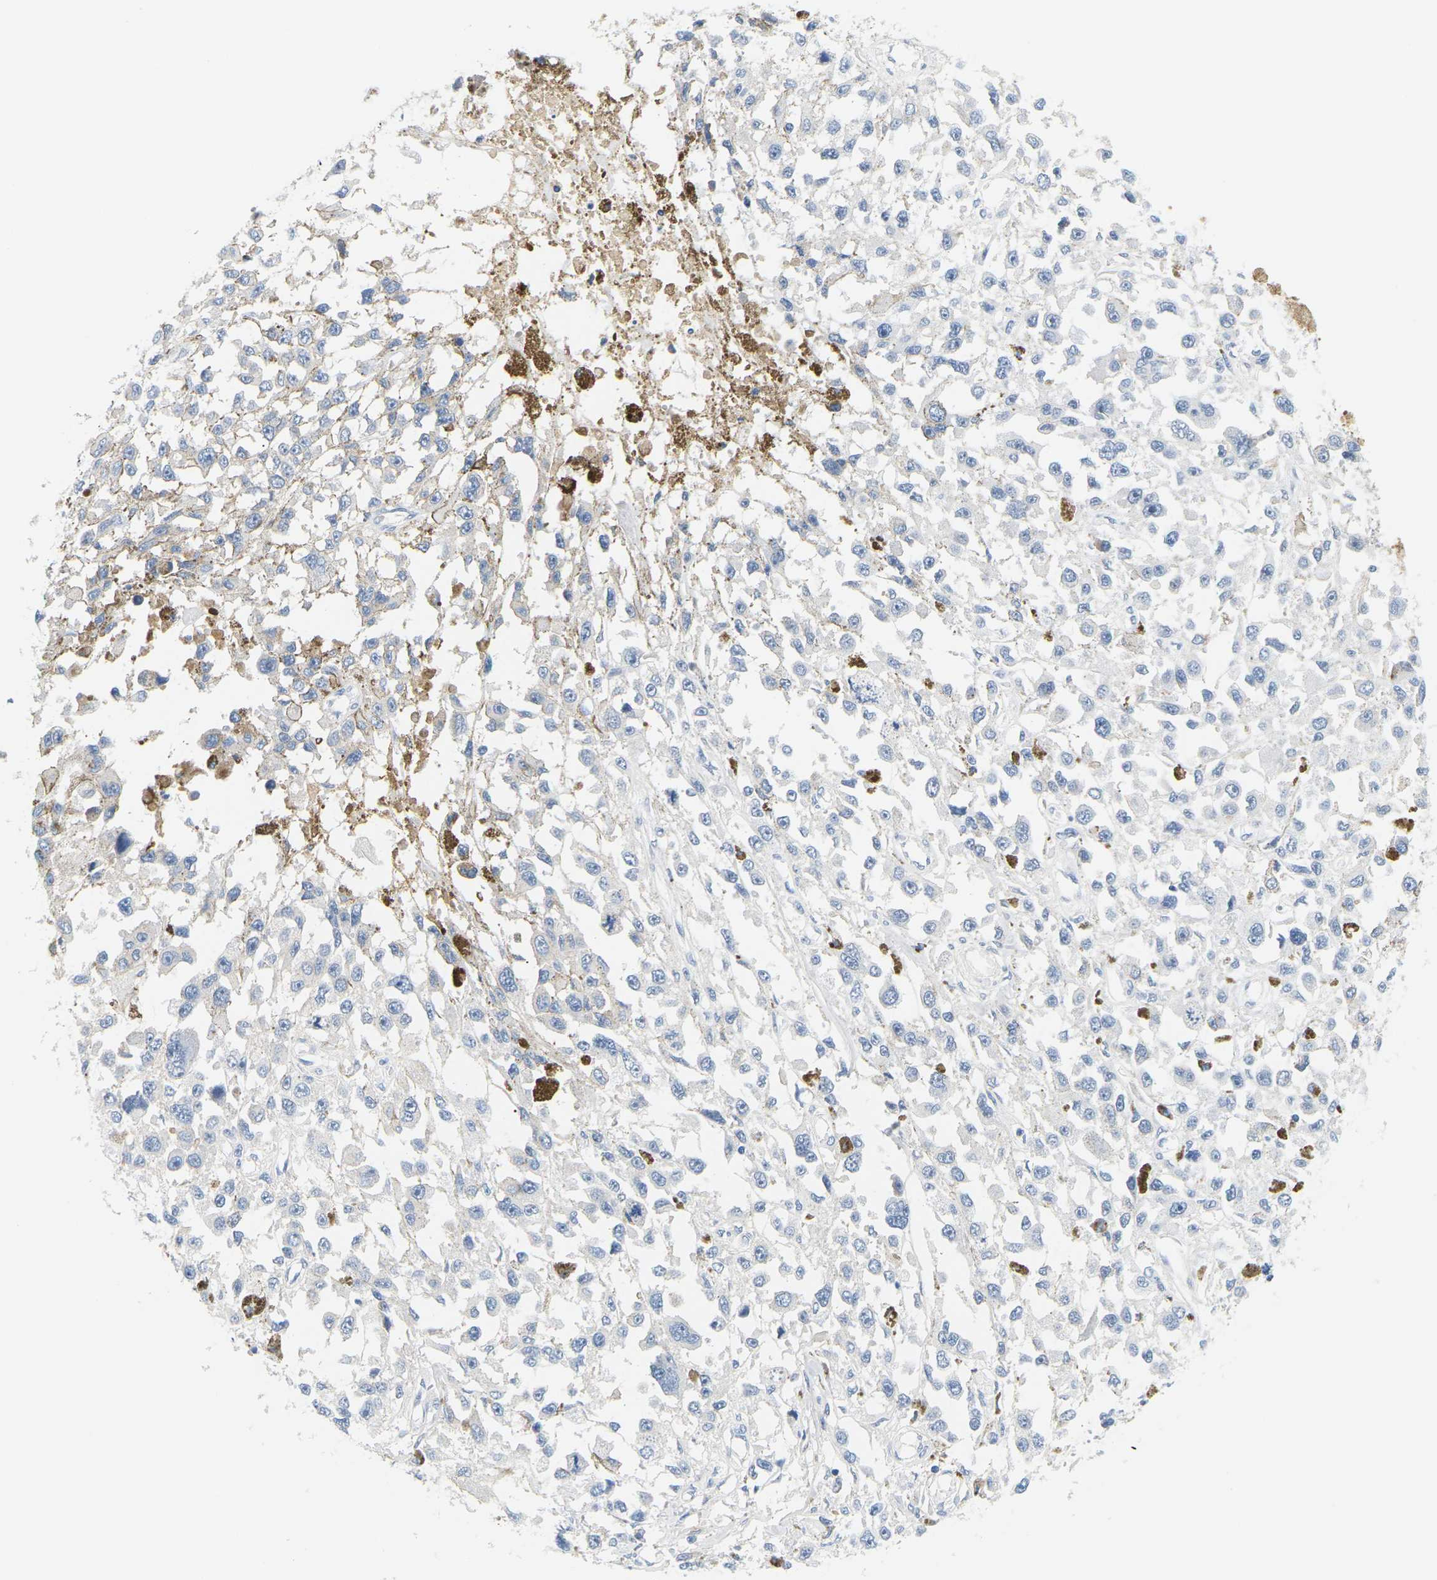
{"staining": {"intensity": "weak", "quantity": "<25%", "location": "cytoplasmic/membranous"}, "tissue": "melanoma", "cell_type": "Tumor cells", "image_type": "cancer", "snomed": [{"axis": "morphology", "description": "Malignant melanoma, Metastatic site"}, {"axis": "topography", "description": "Lymph node"}], "caption": "Malignant melanoma (metastatic site) stained for a protein using immunohistochemistry shows no positivity tumor cells.", "gene": "APOB", "patient": {"sex": "male", "age": 59}}